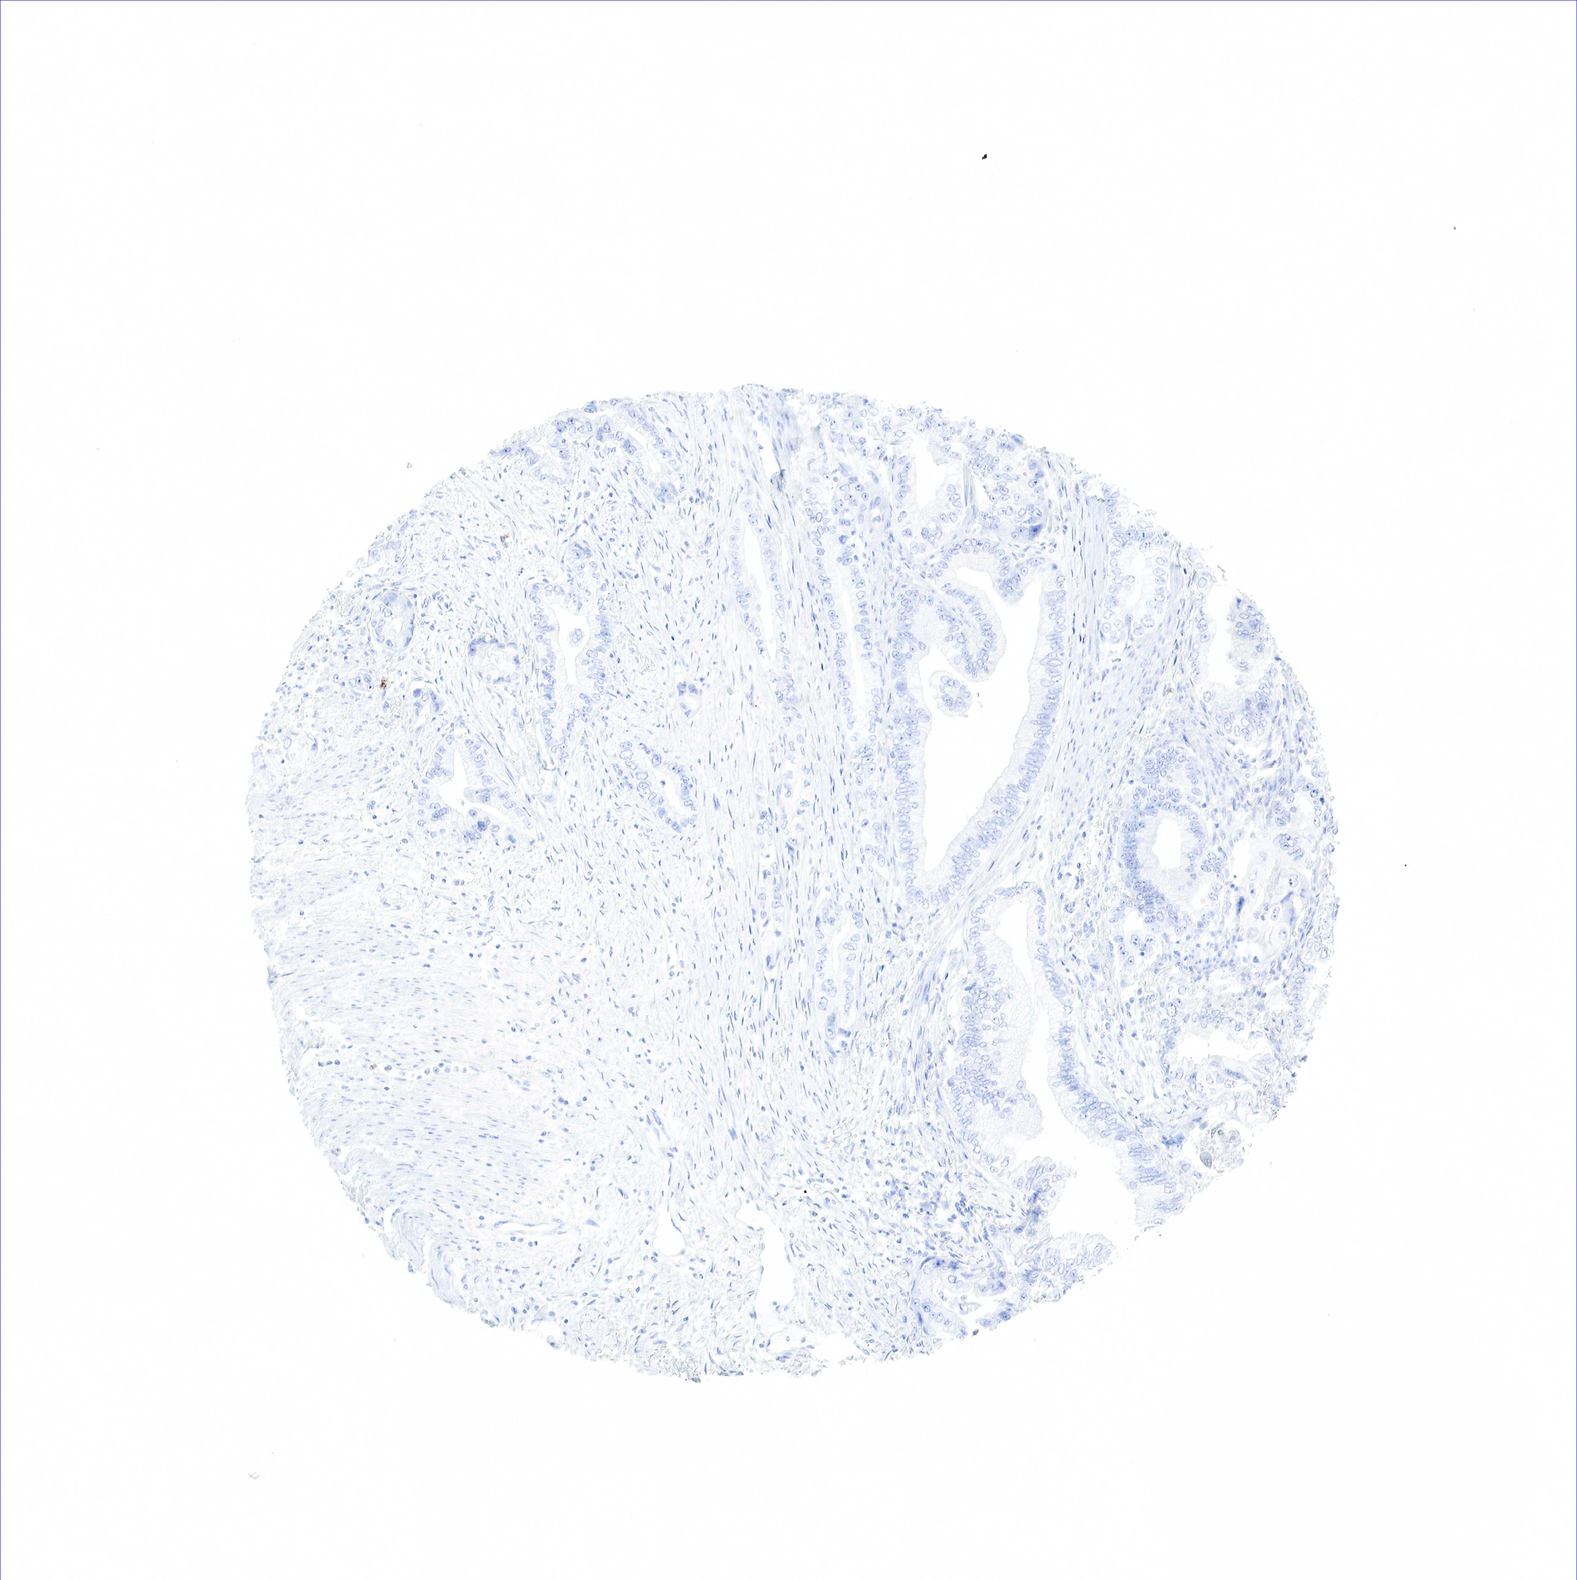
{"staining": {"intensity": "negative", "quantity": "none", "location": "none"}, "tissue": "pancreatic cancer", "cell_type": "Tumor cells", "image_type": "cancer", "snomed": [{"axis": "morphology", "description": "Adenocarcinoma, NOS"}, {"axis": "topography", "description": "Pancreas"}, {"axis": "topography", "description": "Stomach, upper"}], "caption": "Tumor cells show no significant staining in pancreatic cancer.", "gene": "TNFRSF8", "patient": {"sex": "male", "age": 77}}